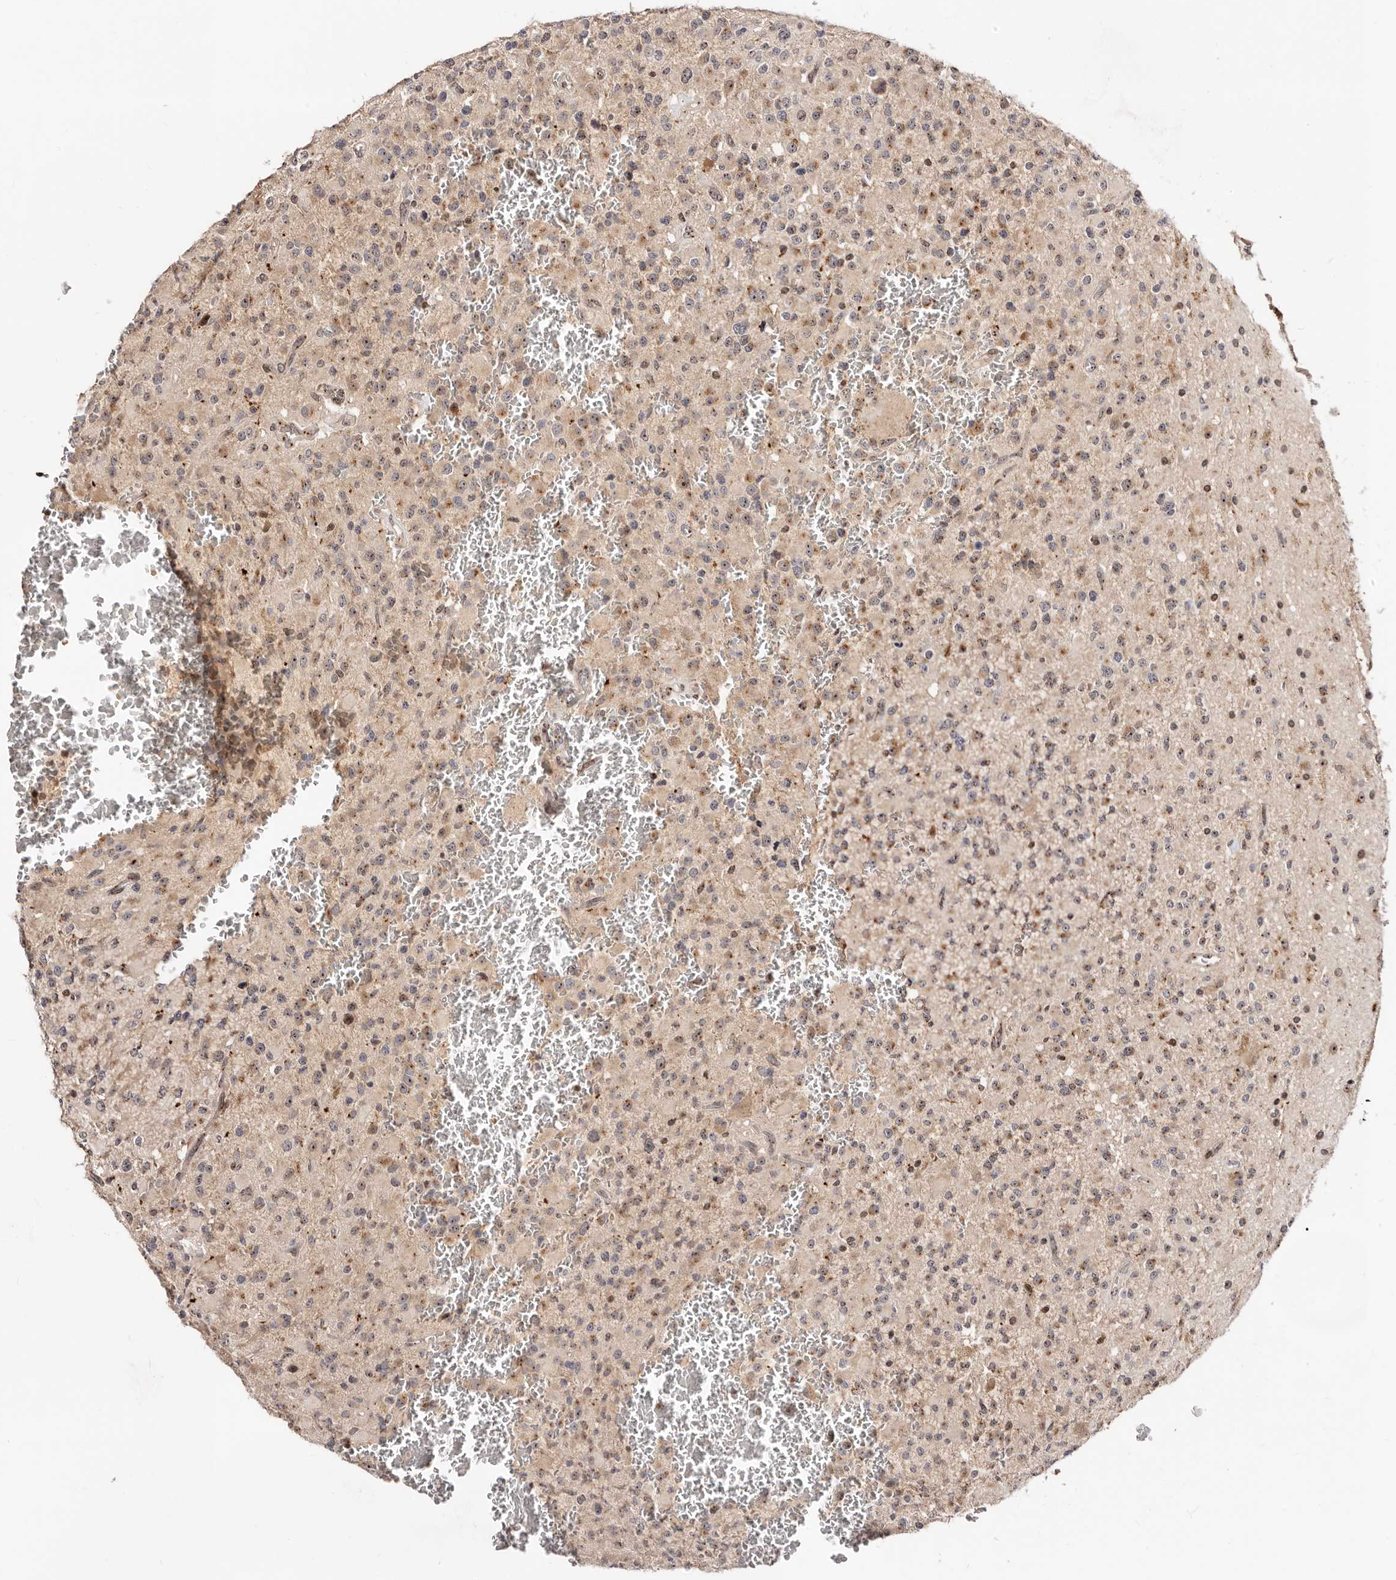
{"staining": {"intensity": "moderate", "quantity": ">75%", "location": "nuclear"}, "tissue": "glioma", "cell_type": "Tumor cells", "image_type": "cancer", "snomed": [{"axis": "morphology", "description": "Glioma, malignant, High grade"}, {"axis": "topography", "description": "Brain"}], "caption": "A high-resolution histopathology image shows IHC staining of glioma, which exhibits moderate nuclear staining in approximately >75% of tumor cells.", "gene": "APOL6", "patient": {"sex": "male", "age": 34}}